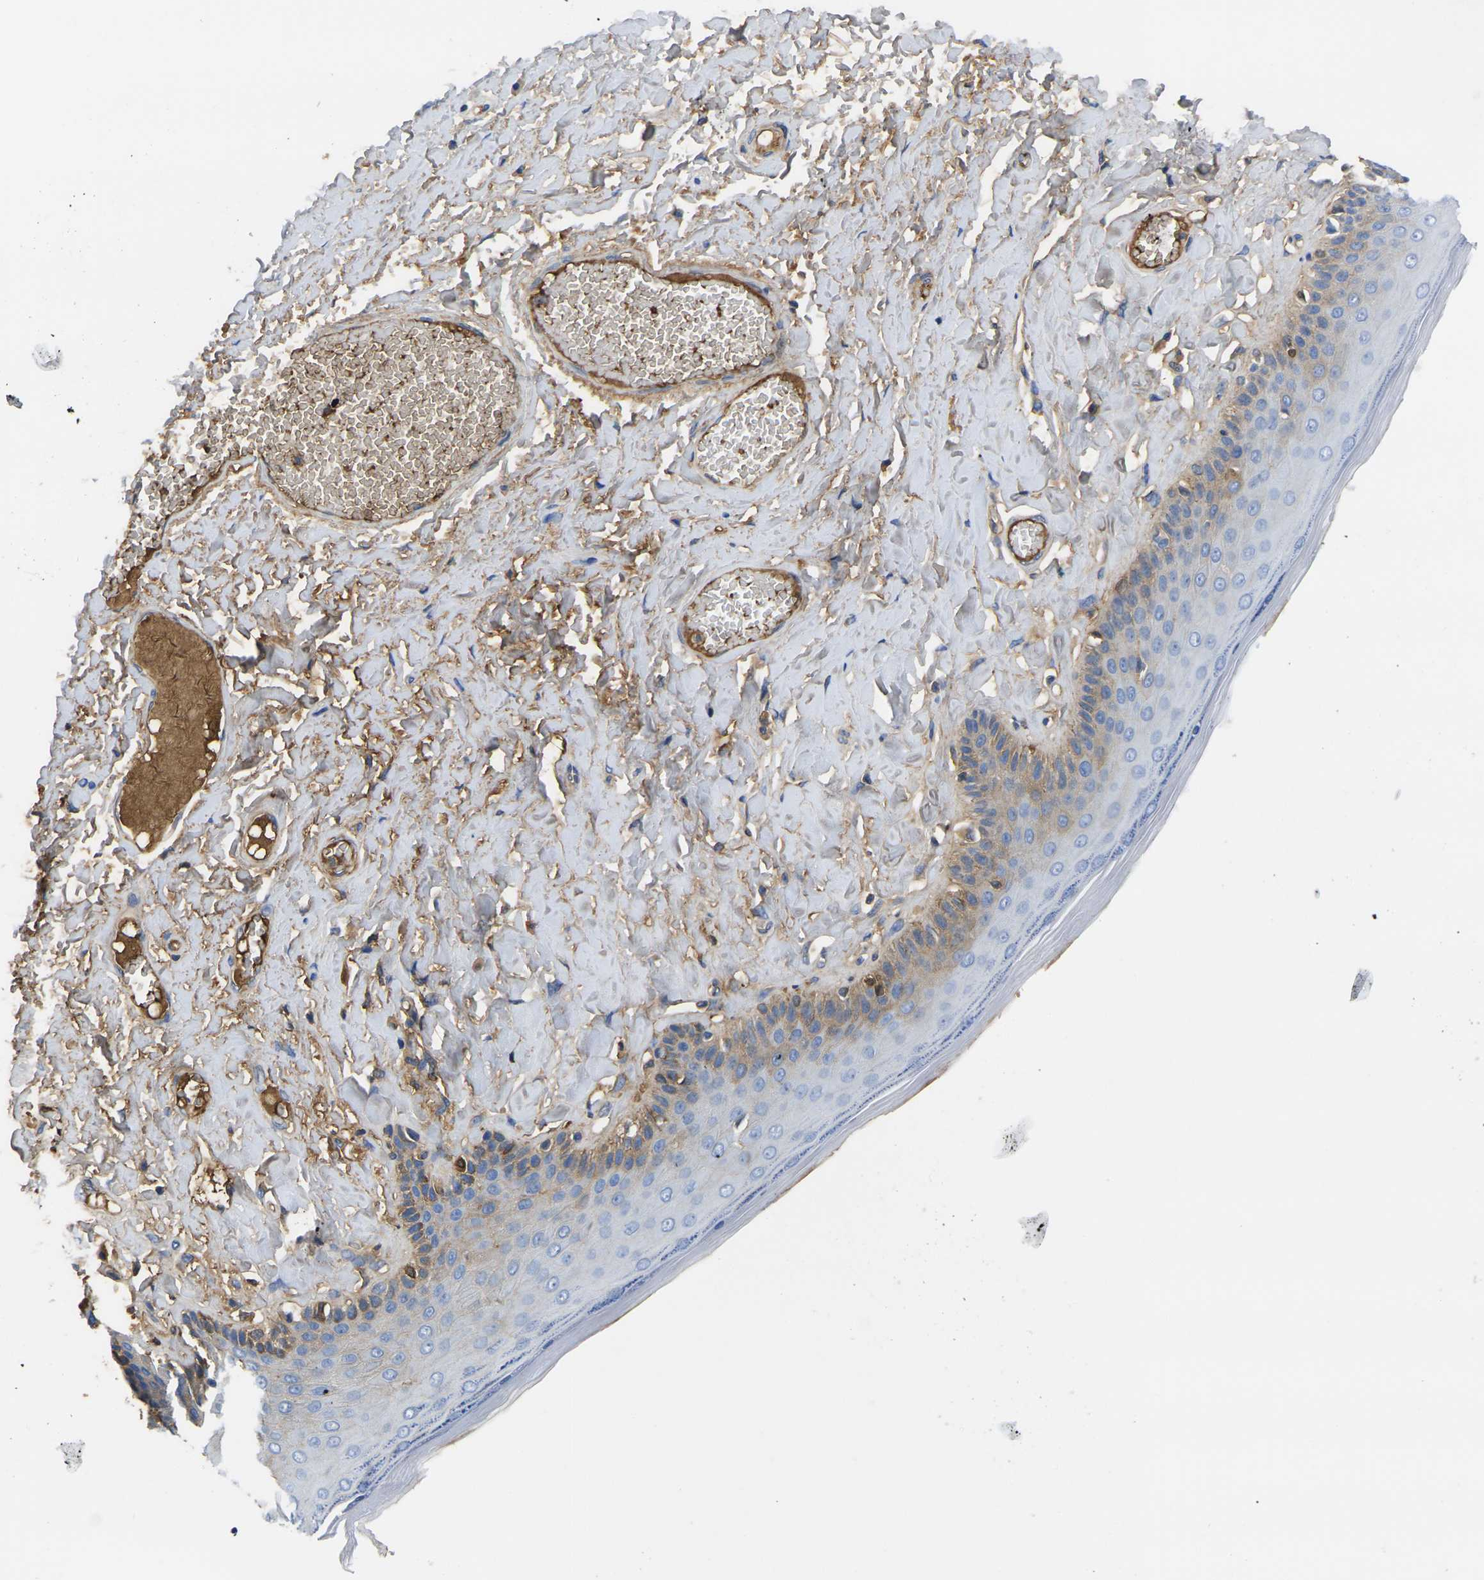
{"staining": {"intensity": "weak", "quantity": "25%-75%", "location": "cytoplasmic/membranous"}, "tissue": "skin", "cell_type": "Epidermal cells", "image_type": "normal", "snomed": [{"axis": "morphology", "description": "Normal tissue, NOS"}, {"axis": "topography", "description": "Anal"}], "caption": "A high-resolution histopathology image shows immunohistochemistry (IHC) staining of benign skin, which displays weak cytoplasmic/membranous expression in about 25%-75% of epidermal cells.", "gene": "GREM2", "patient": {"sex": "male", "age": 69}}